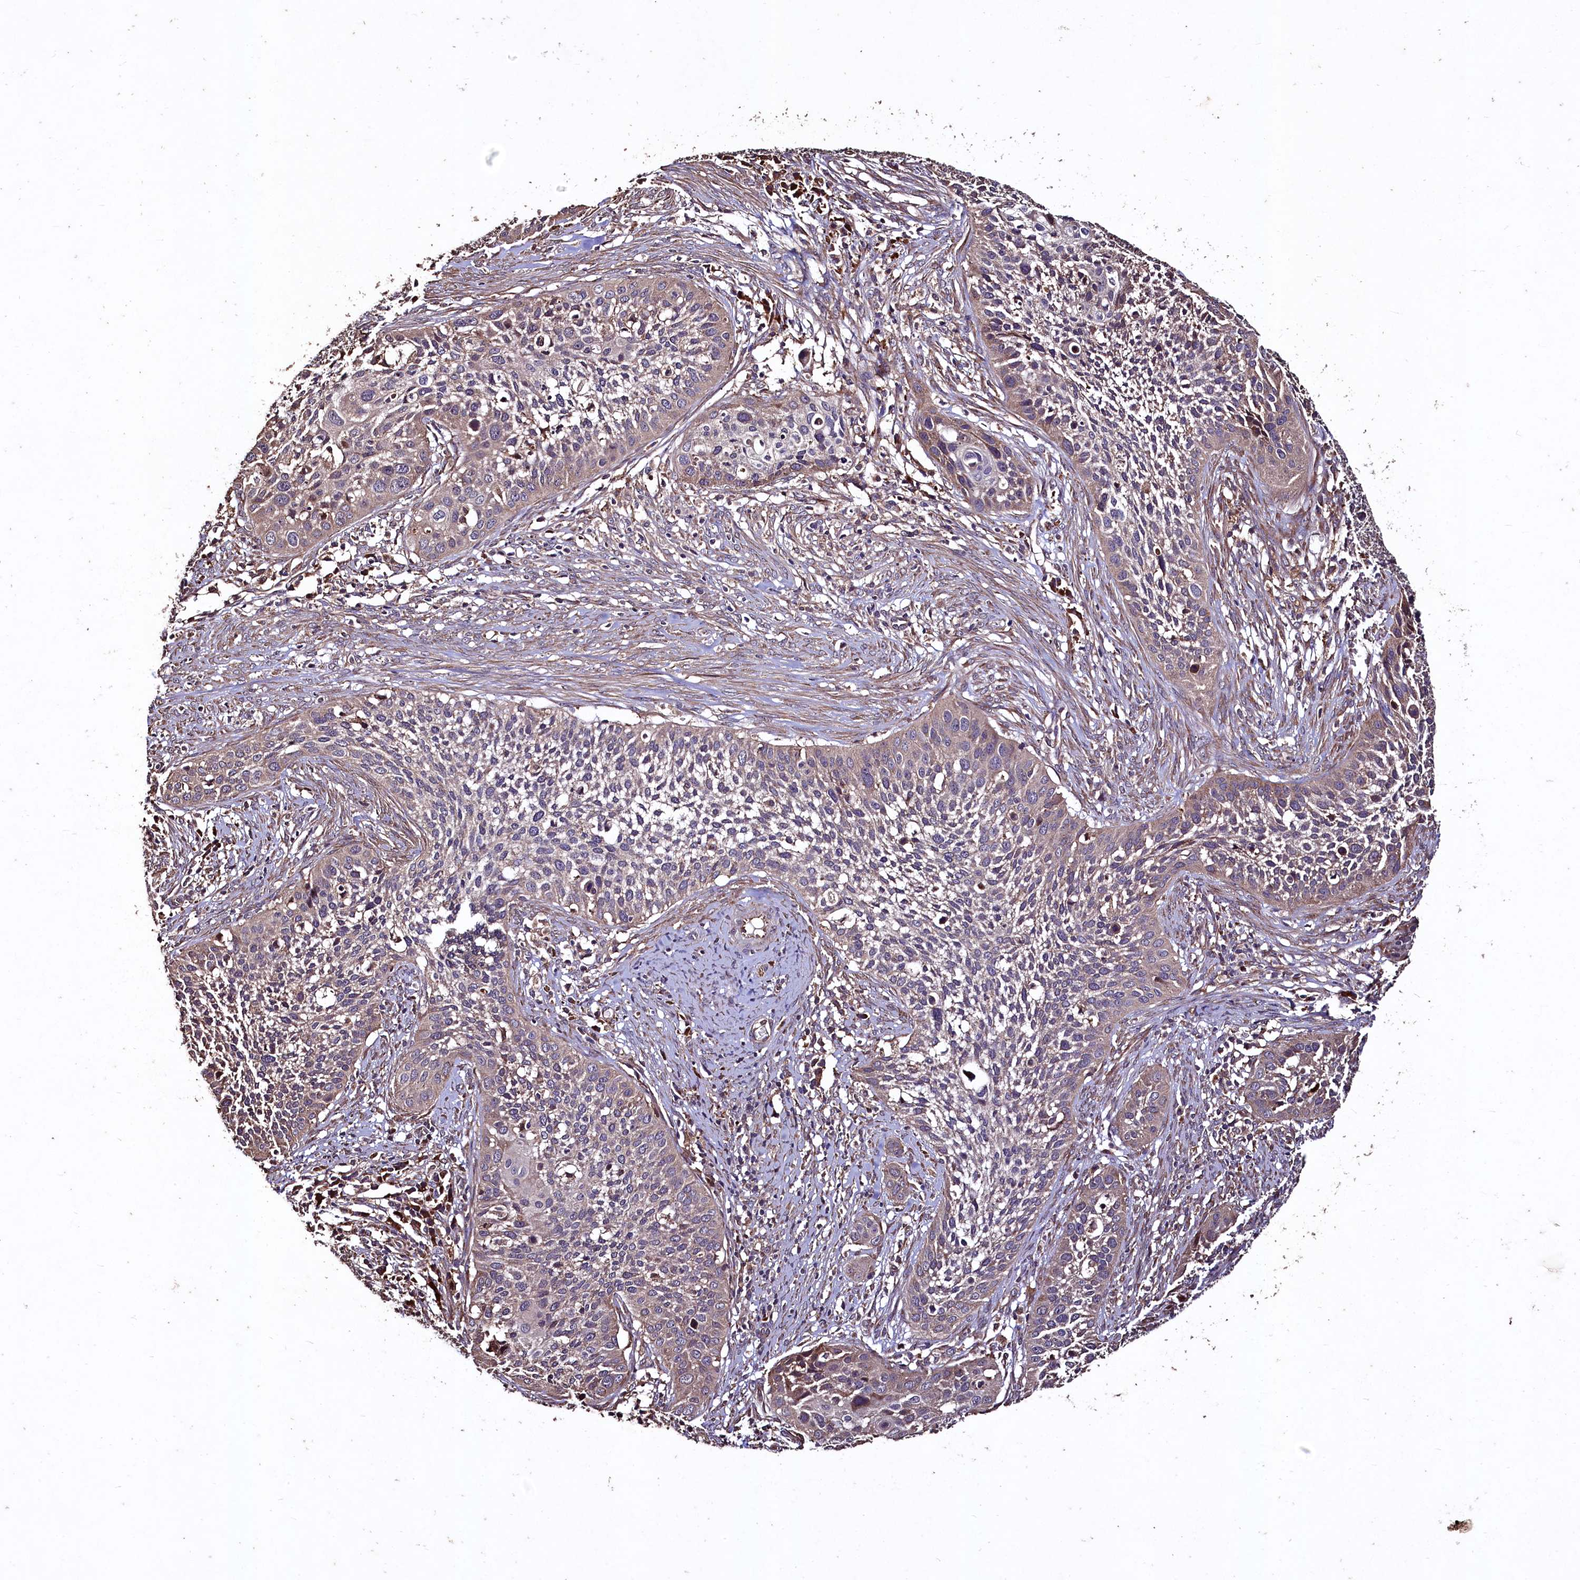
{"staining": {"intensity": "weak", "quantity": "<25%", "location": "cytoplasmic/membranous"}, "tissue": "cervical cancer", "cell_type": "Tumor cells", "image_type": "cancer", "snomed": [{"axis": "morphology", "description": "Squamous cell carcinoma, NOS"}, {"axis": "topography", "description": "Cervix"}], "caption": "Histopathology image shows no significant protein expression in tumor cells of cervical squamous cell carcinoma.", "gene": "TMEM98", "patient": {"sex": "female", "age": 34}}